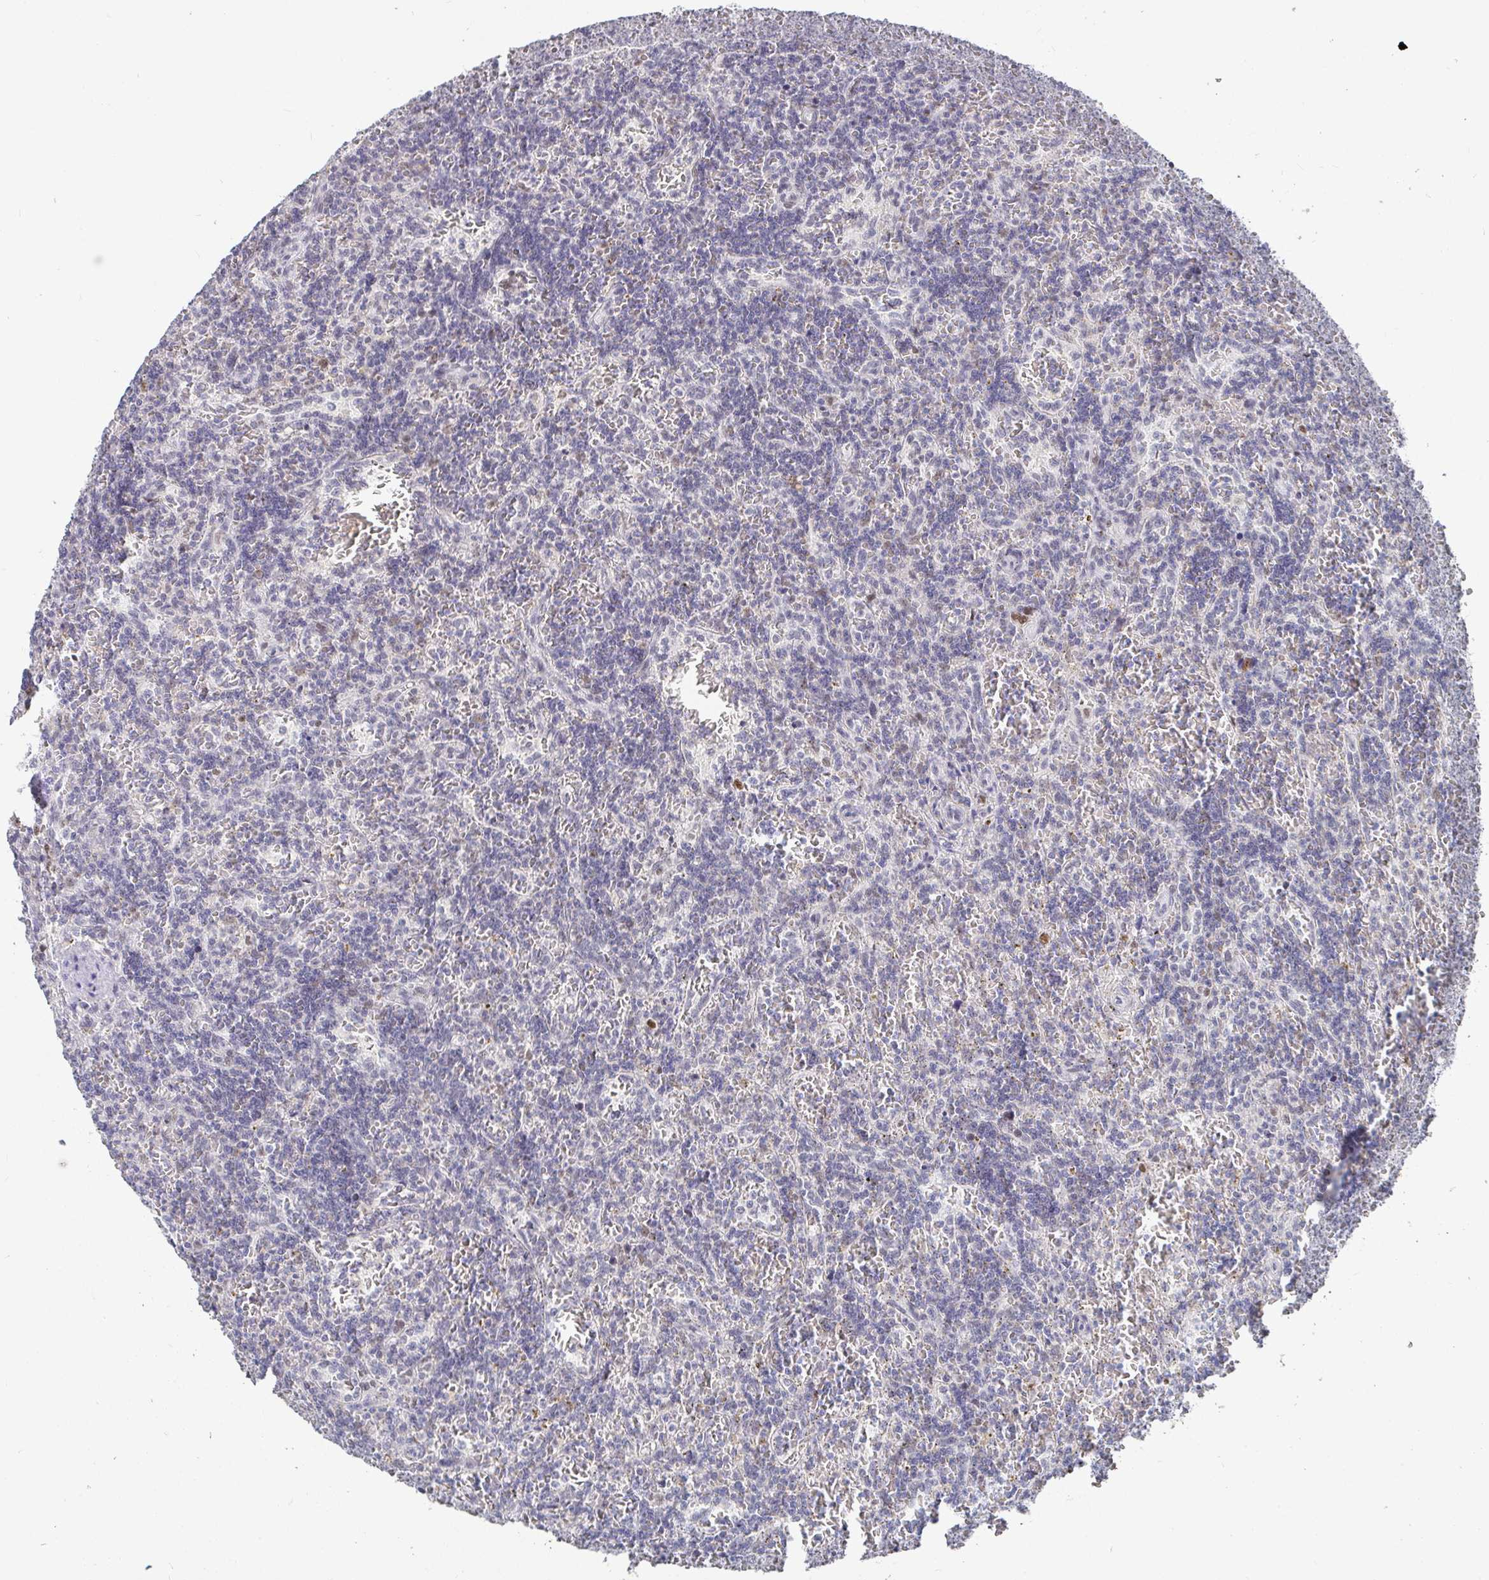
{"staining": {"intensity": "negative", "quantity": "none", "location": "none"}, "tissue": "lymphoma", "cell_type": "Tumor cells", "image_type": "cancer", "snomed": [{"axis": "morphology", "description": "Malignant lymphoma, non-Hodgkin's type, Low grade"}, {"axis": "topography", "description": "Spleen"}], "caption": "Protein analysis of malignant lymphoma, non-Hodgkin's type (low-grade) reveals no significant staining in tumor cells. (Brightfield microscopy of DAB IHC at high magnification).", "gene": "RCOR1", "patient": {"sex": "male", "age": 73}}